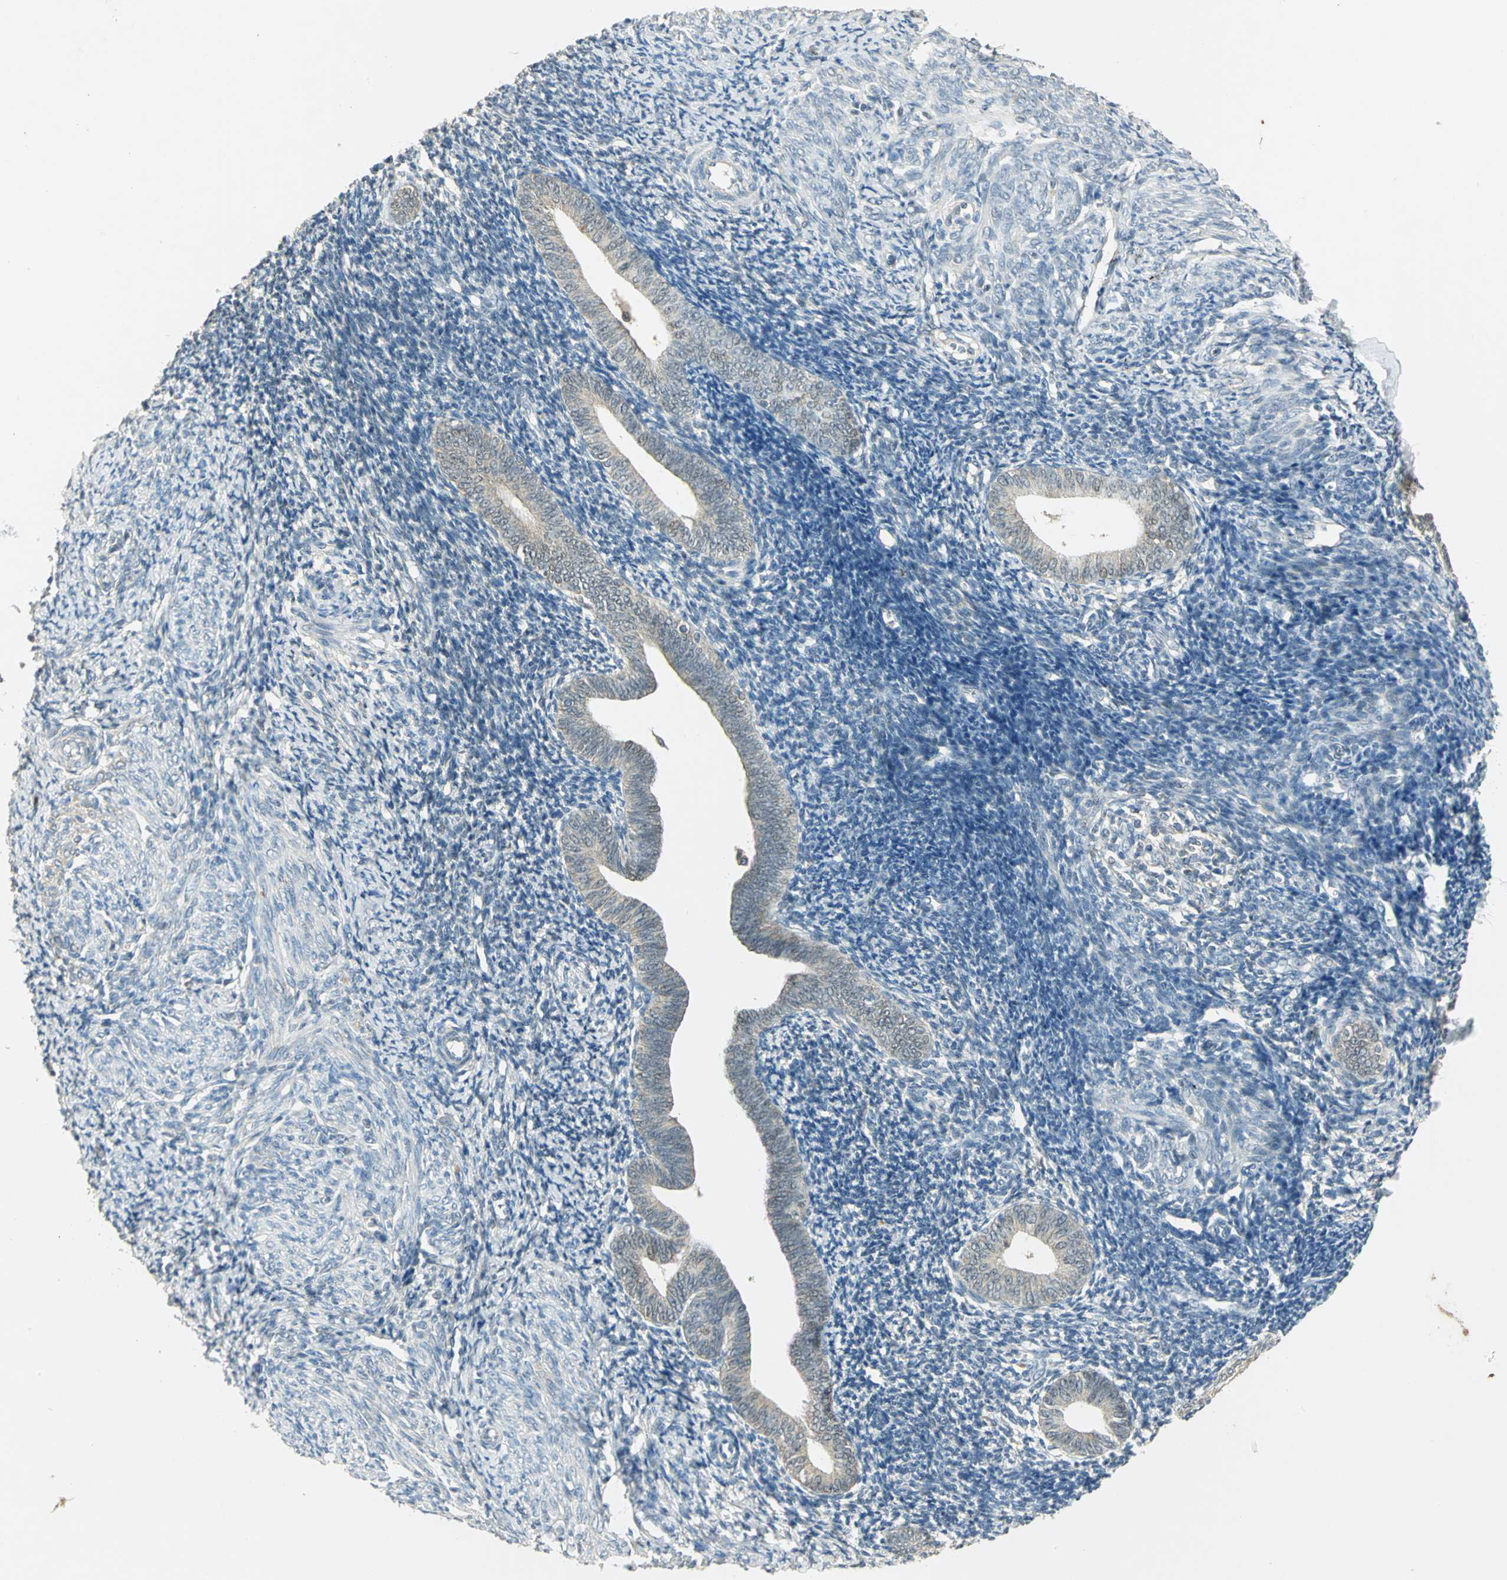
{"staining": {"intensity": "weak", "quantity": "<25%", "location": "cytoplasmic/membranous"}, "tissue": "endometrium", "cell_type": "Cells in endometrial stroma", "image_type": "normal", "snomed": [{"axis": "morphology", "description": "Normal tissue, NOS"}, {"axis": "topography", "description": "Endometrium"}], "caption": "IHC photomicrograph of unremarkable endometrium: endometrium stained with DAB (3,3'-diaminobenzidine) demonstrates no significant protein expression in cells in endometrial stroma.", "gene": "BIRC2", "patient": {"sex": "female", "age": 57}}